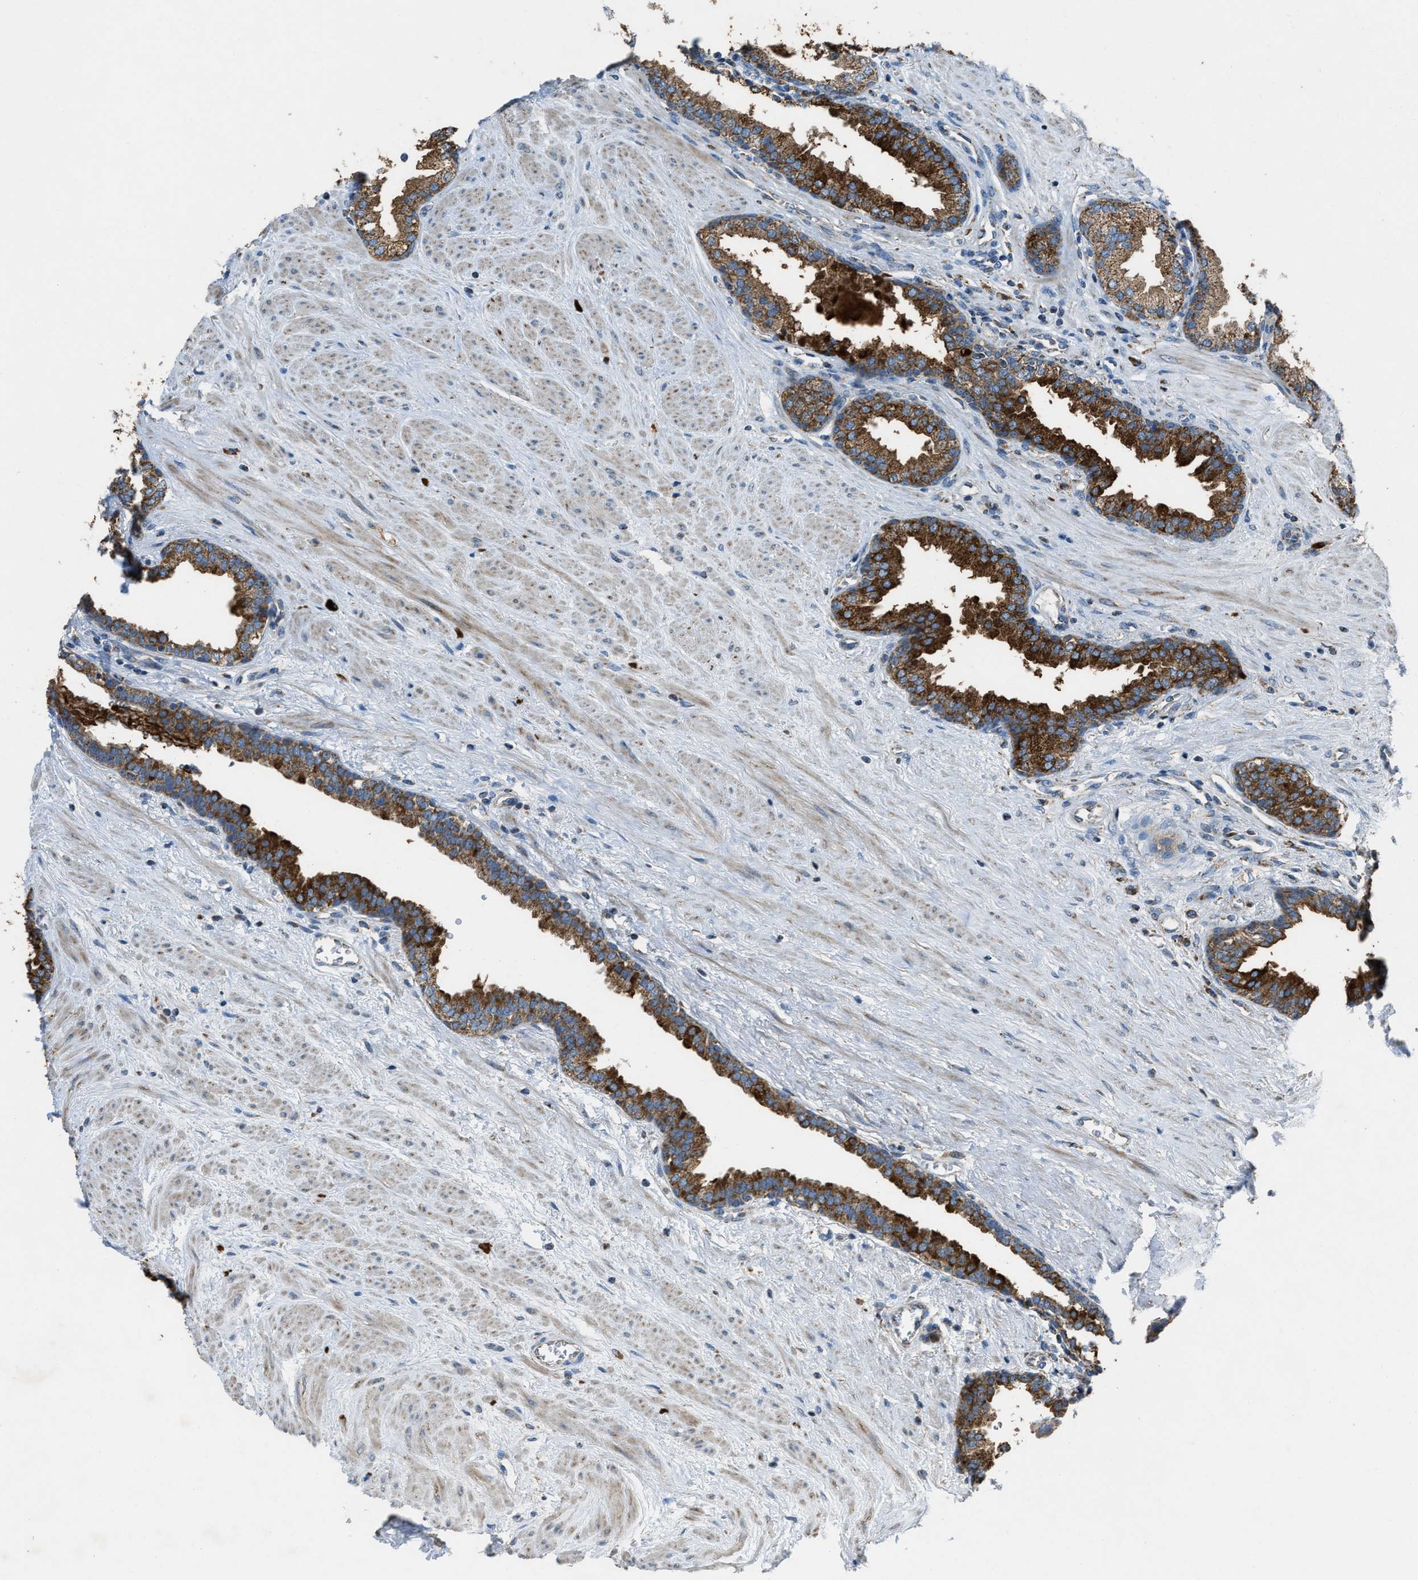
{"staining": {"intensity": "strong", "quantity": "25%-75%", "location": "cytoplasmic/membranous"}, "tissue": "prostate", "cell_type": "Glandular cells", "image_type": "normal", "snomed": [{"axis": "morphology", "description": "Normal tissue, NOS"}, {"axis": "topography", "description": "Prostate"}], "caption": "Immunohistochemistry staining of benign prostate, which reveals high levels of strong cytoplasmic/membranous expression in about 25%-75% of glandular cells indicating strong cytoplasmic/membranous protein expression. The staining was performed using DAB (brown) for protein detection and nuclei were counterstained in hematoxylin (blue).", "gene": "SLC25A11", "patient": {"sex": "male", "age": 51}}